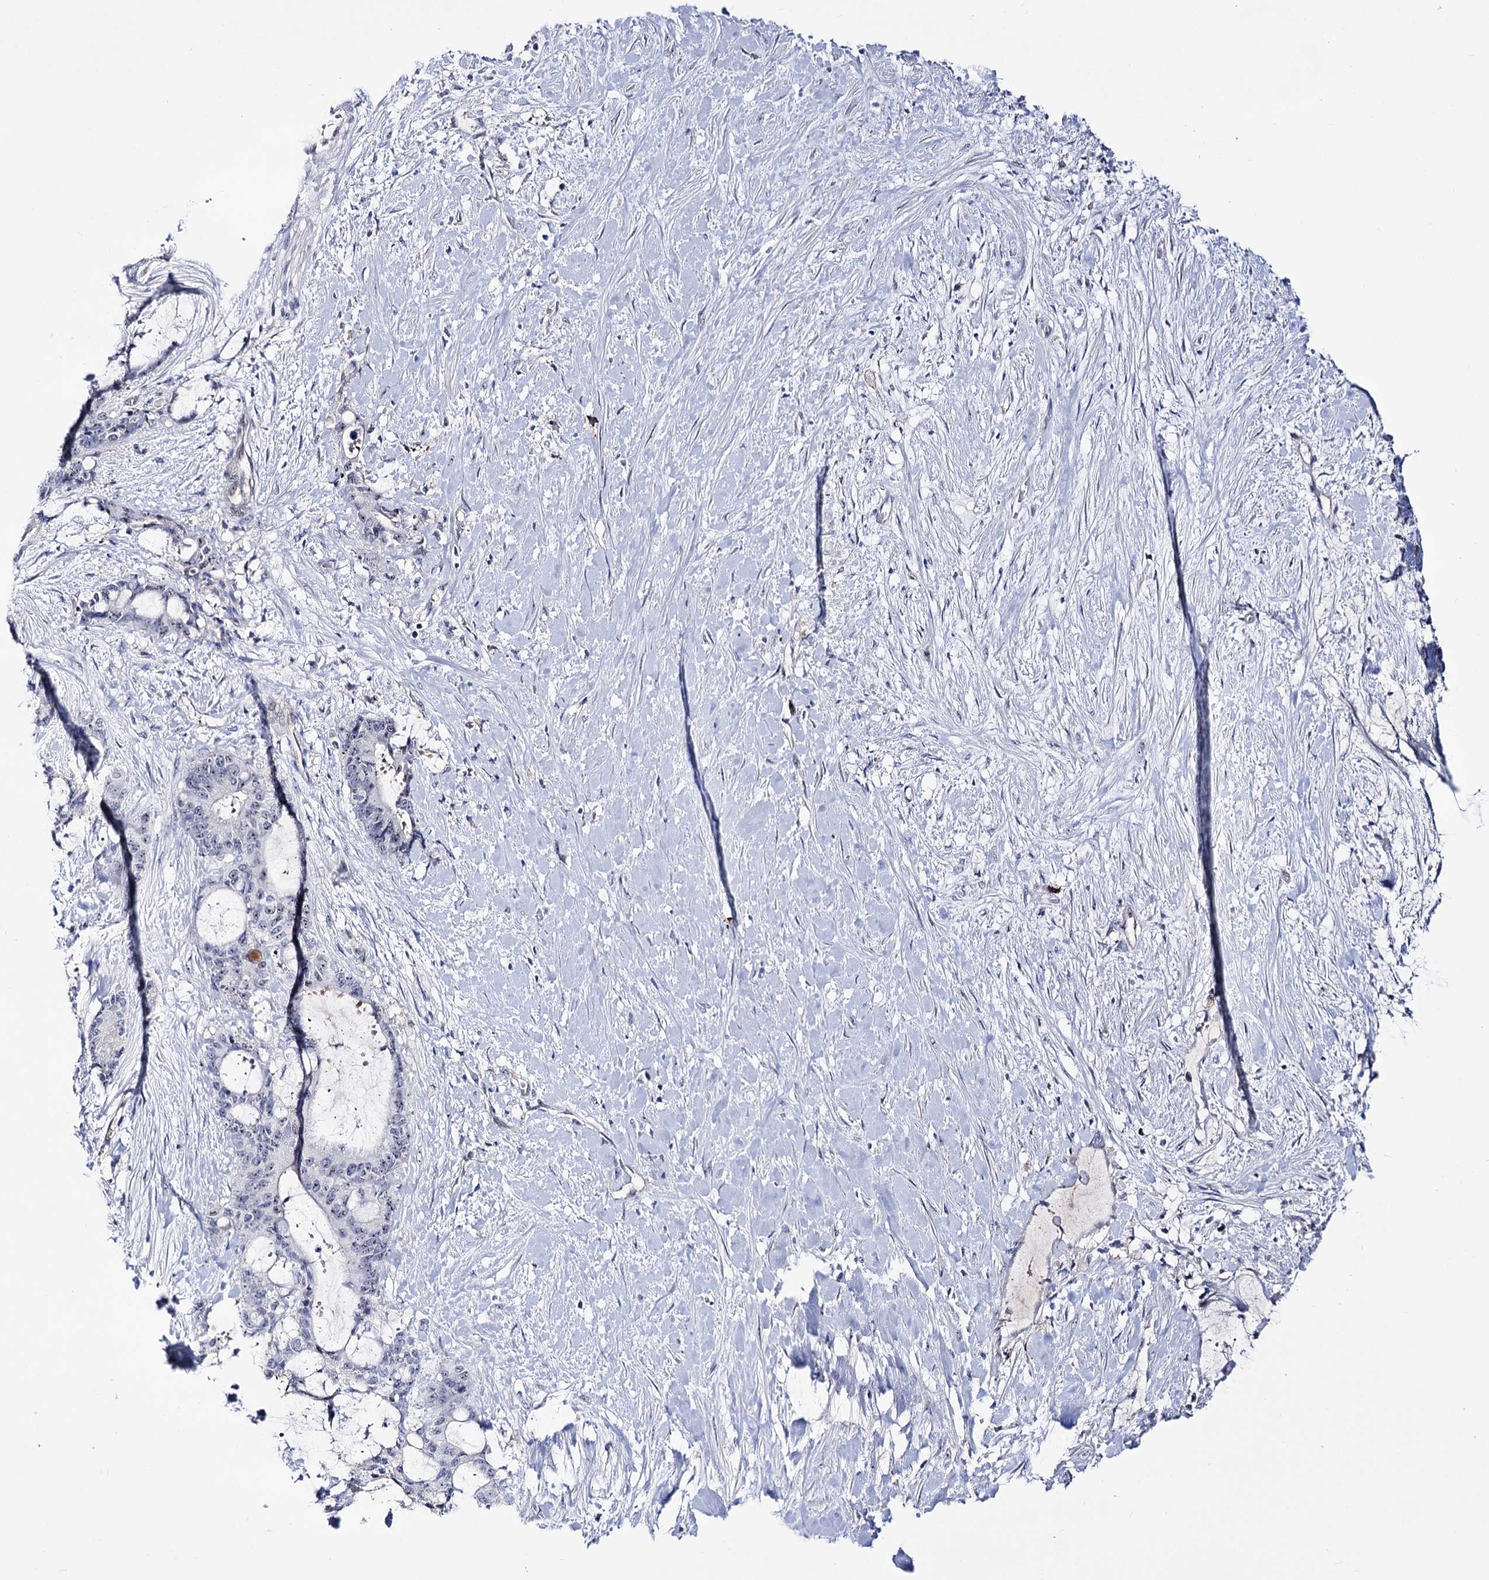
{"staining": {"intensity": "moderate", "quantity": "25%-75%", "location": "nuclear"}, "tissue": "liver cancer", "cell_type": "Tumor cells", "image_type": "cancer", "snomed": [{"axis": "morphology", "description": "Normal tissue, NOS"}, {"axis": "morphology", "description": "Cholangiocarcinoma"}, {"axis": "topography", "description": "Liver"}, {"axis": "topography", "description": "Peripheral nerve tissue"}], "caption": "Brown immunohistochemical staining in human cholangiocarcinoma (liver) demonstrates moderate nuclear expression in about 25%-75% of tumor cells.", "gene": "PCGF5", "patient": {"sex": "female", "age": 73}}